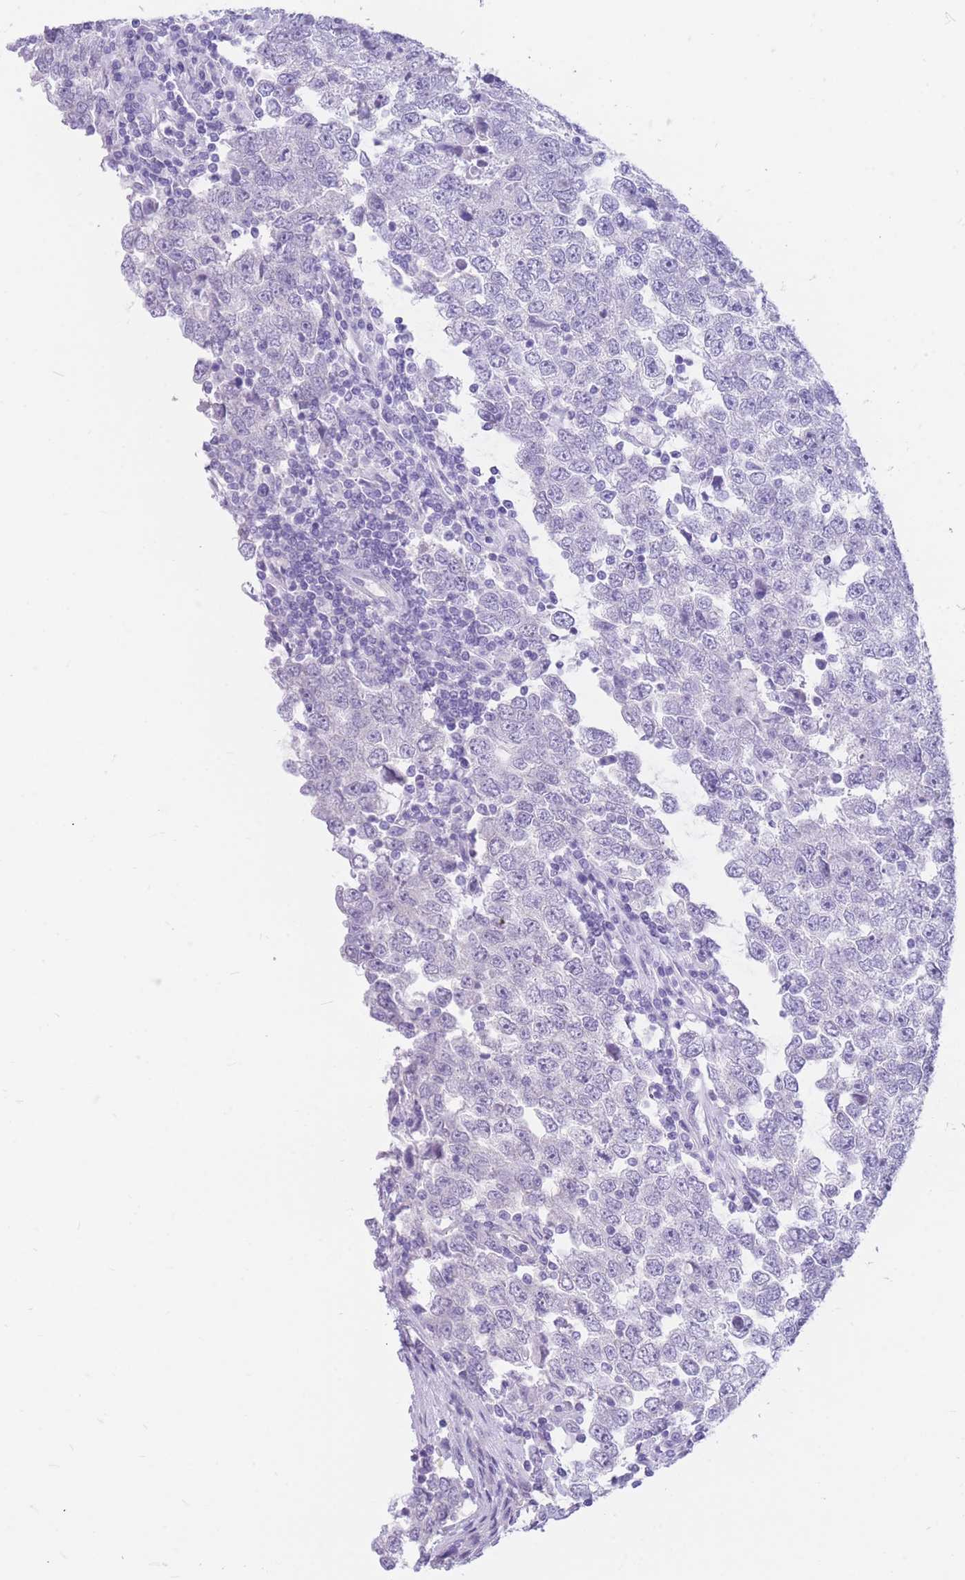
{"staining": {"intensity": "negative", "quantity": "none", "location": "none"}, "tissue": "testis cancer", "cell_type": "Tumor cells", "image_type": "cancer", "snomed": [{"axis": "morphology", "description": "Seminoma, NOS"}, {"axis": "morphology", "description": "Carcinoma, Embryonal, NOS"}, {"axis": "topography", "description": "Testis"}], "caption": "A micrograph of human testis embryonal carcinoma is negative for staining in tumor cells. (DAB (3,3'-diaminobenzidine) IHC with hematoxylin counter stain).", "gene": "ZNF311", "patient": {"sex": "male", "age": 28}}